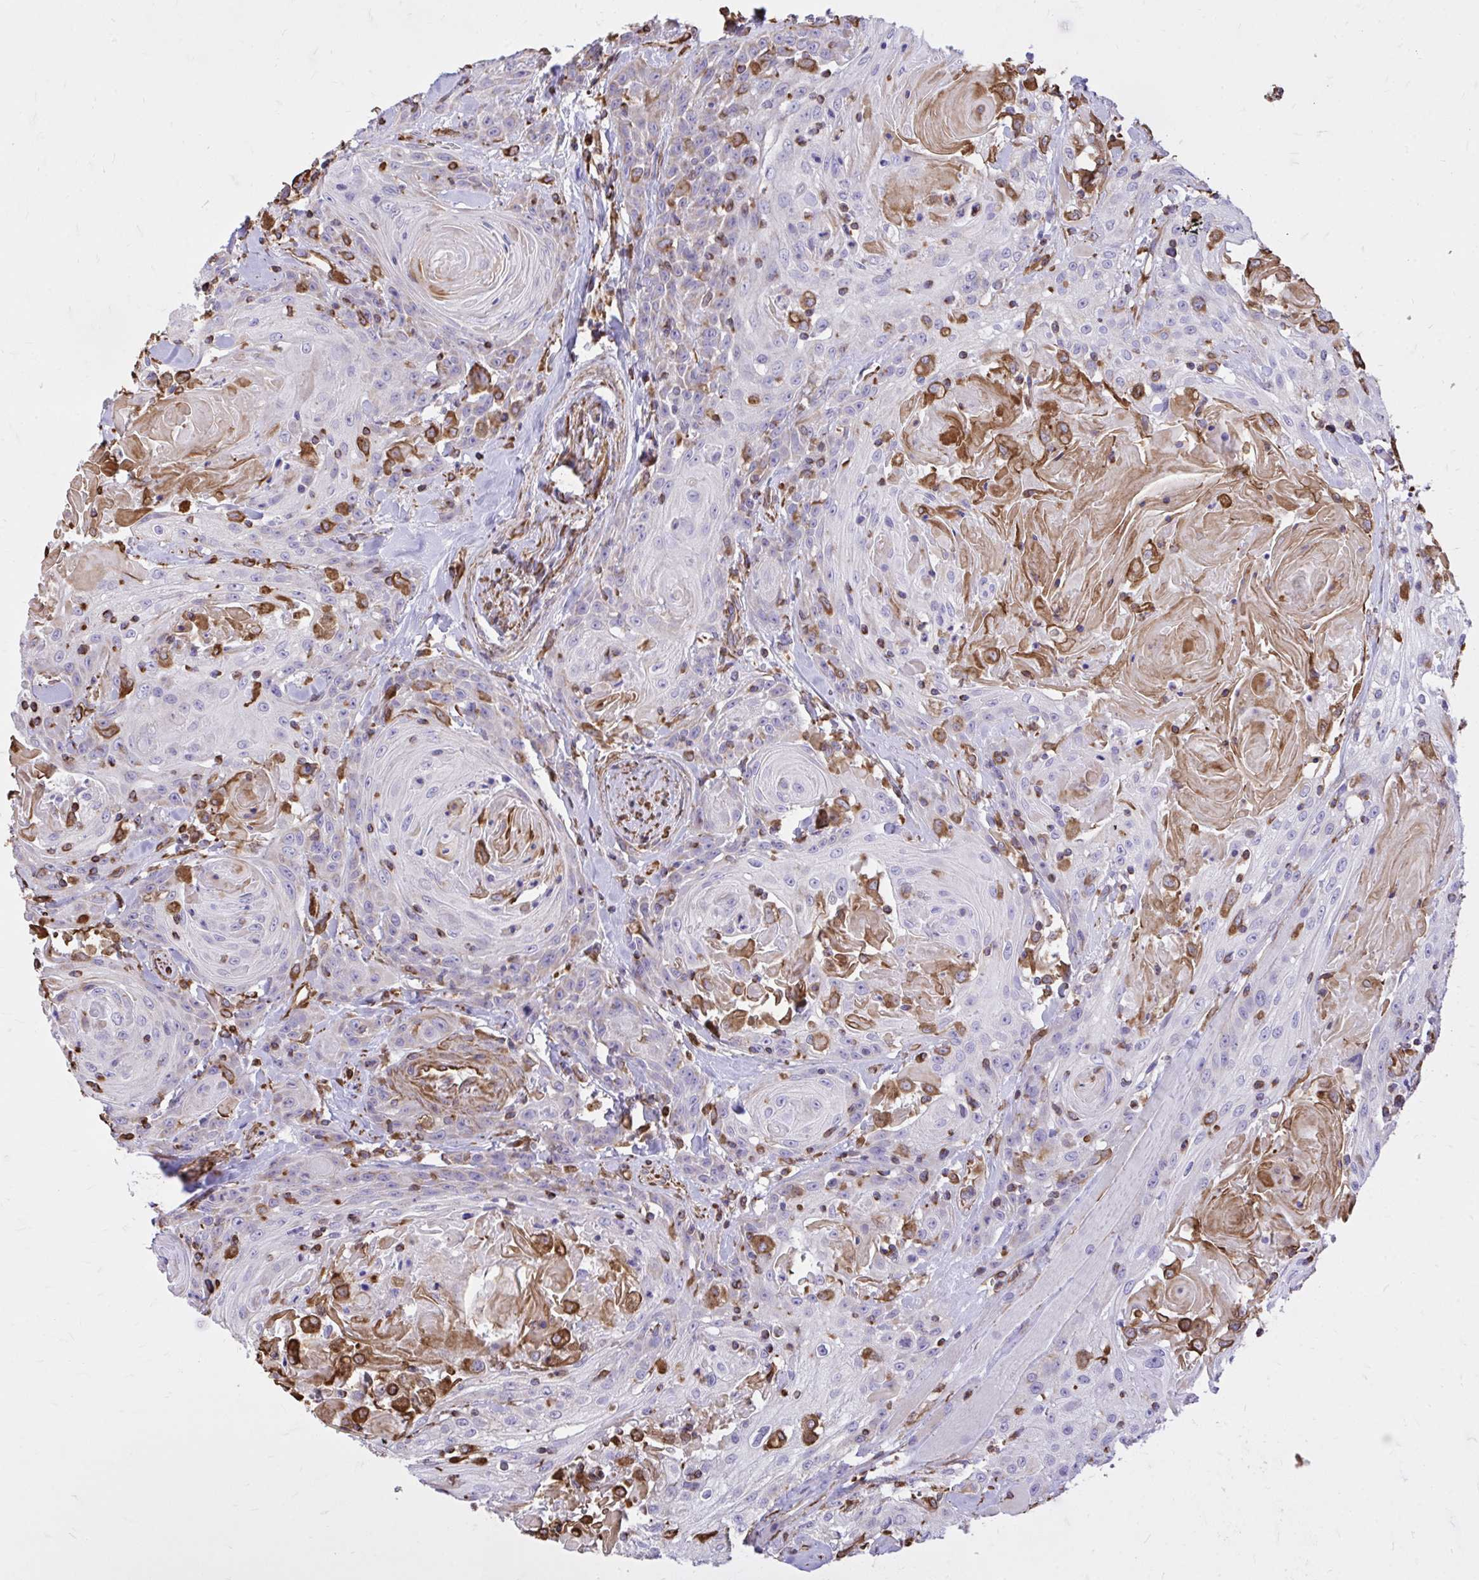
{"staining": {"intensity": "negative", "quantity": "none", "location": "none"}, "tissue": "head and neck cancer", "cell_type": "Tumor cells", "image_type": "cancer", "snomed": [{"axis": "morphology", "description": "Squamous cell carcinoma, NOS"}, {"axis": "topography", "description": "Head-Neck"}], "caption": "Immunohistochemistry photomicrograph of human head and neck squamous cell carcinoma stained for a protein (brown), which displays no expression in tumor cells.", "gene": "RNF103", "patient": {"sex": "female", "age": 84}}